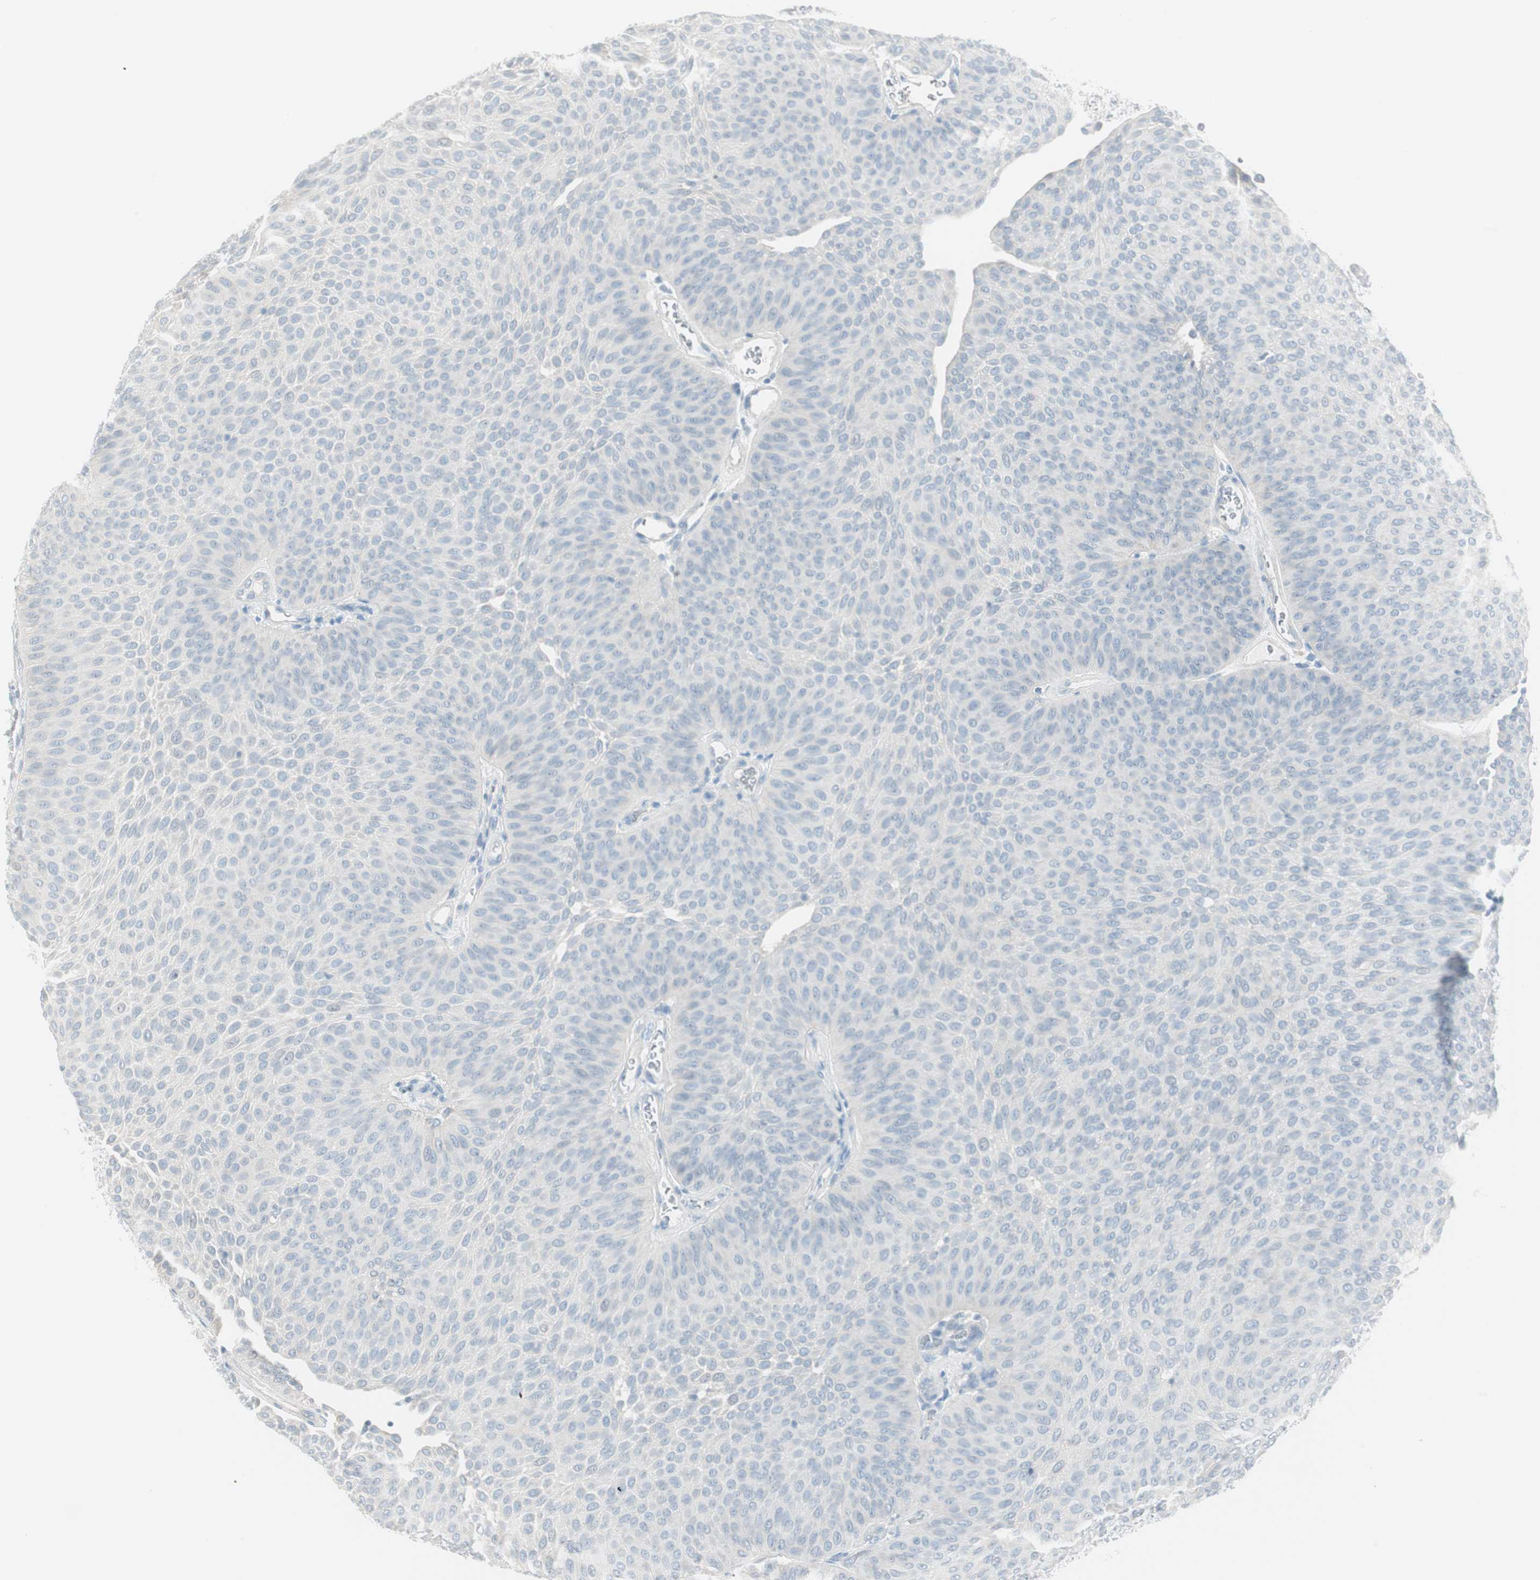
{"staining": {"intensity": "negative", "quantity": "none", "location": "none"}, "tissue": "urothelial cancer", "cell_type": "Tumor cells", "image_type": "cancer", "snomed": [{"axis": "morphology", "description": "Urothelial carcinoma, Low grade"}, {"axis": "topography", "description": "Urinary bladder"}], "caption": "Protein analysis of urothelial cancer reveals no significant positivity in tumor cells.", "gene": "ITLN2", "patient": {"sex": "female", "age": 60}}